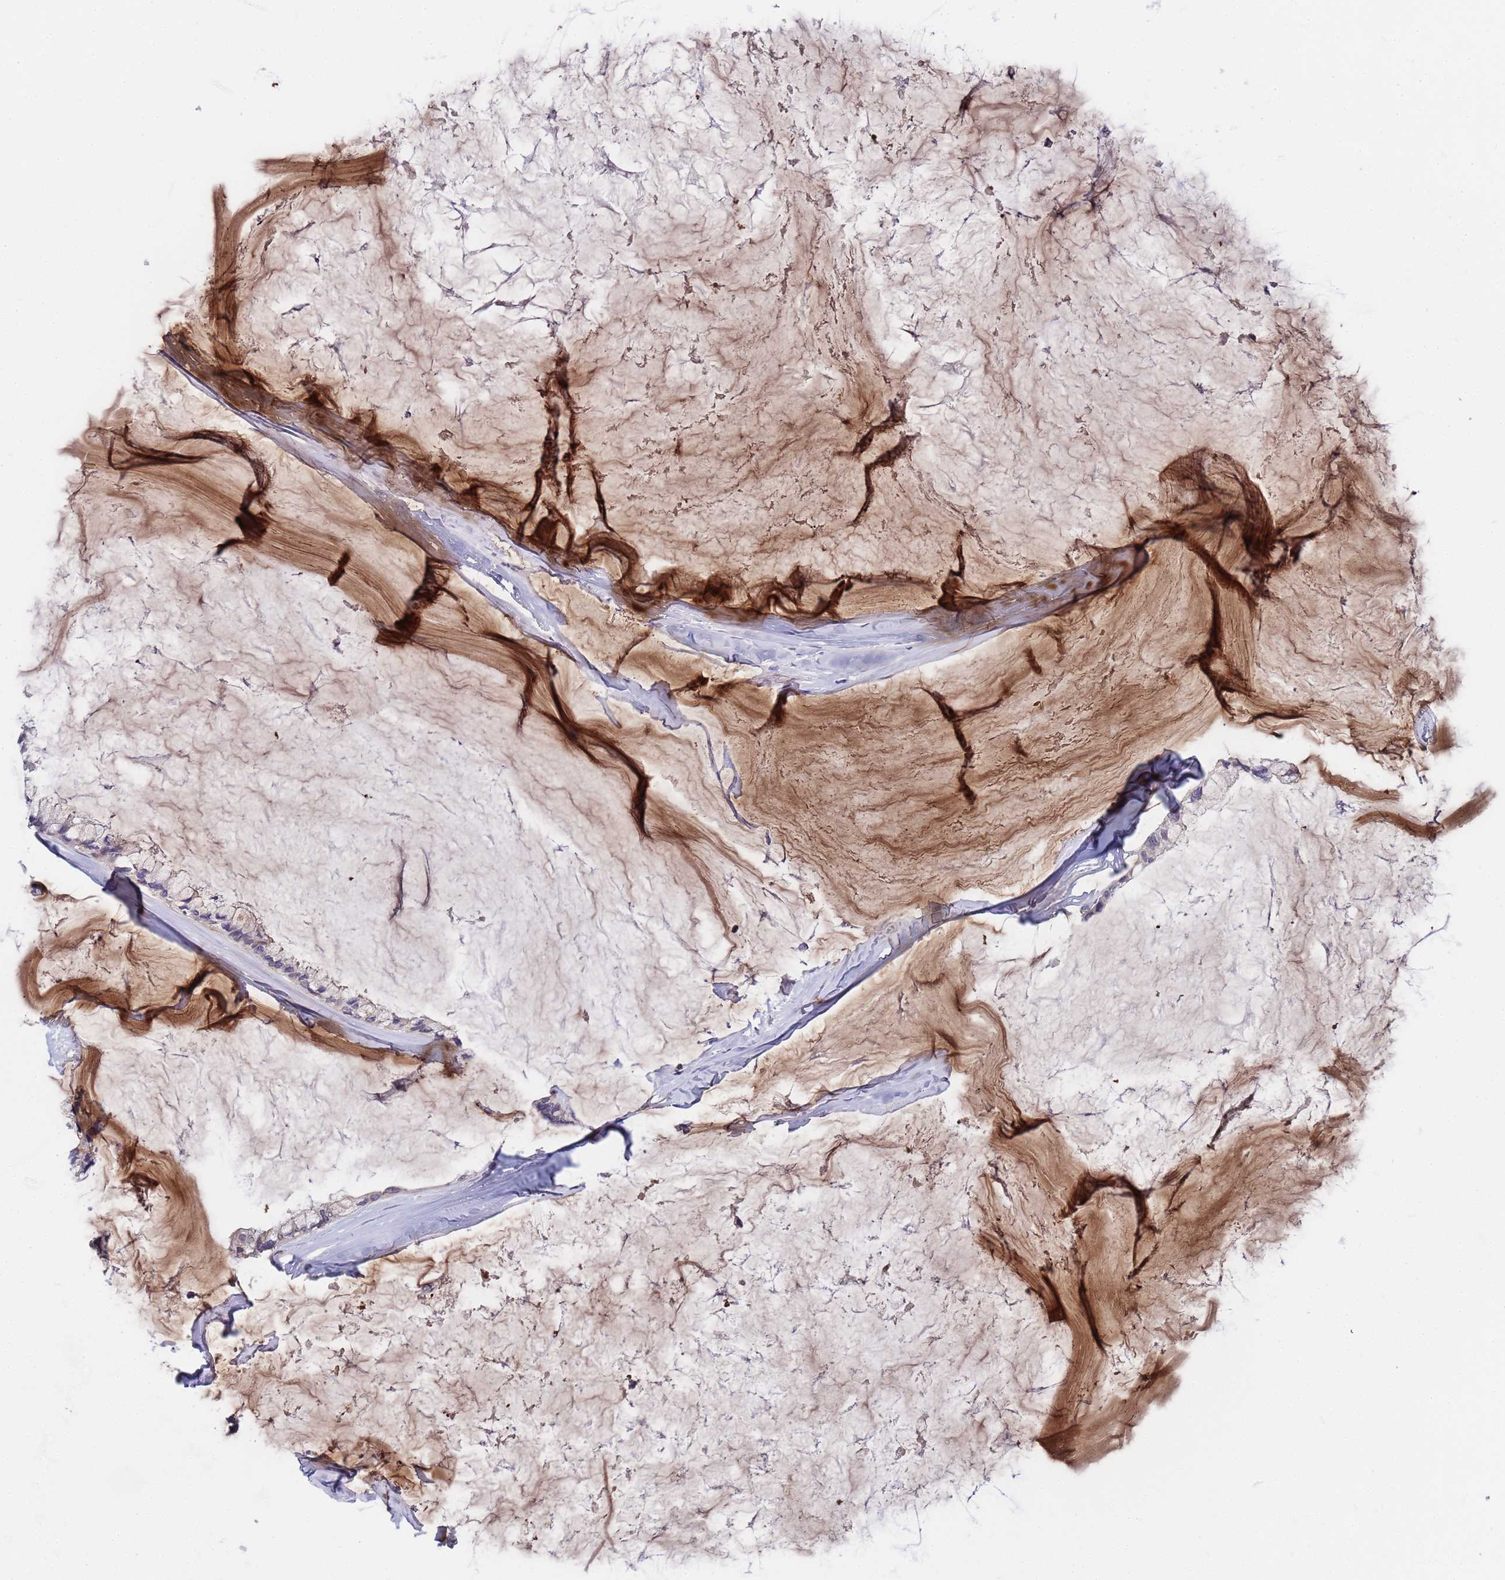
{"staining": {"intensity": "negative", "quantity": "none", "location": "none"}, "tissue": "ovarian cancer", "cell_type": "Tumor cells", "image_type": "cancer", "snomed": [{"axis": "morphology", "description": "Cystadenocarcinoma, mucinous, NOS"}, {"axis": "topography", "description": "Ovary"}], "caption": "Immunohistochemical staining of human ovarian cancer (mucinous cystadenocarcinoma) exhibits no significant expression in tumor cells.", "gene": "TRMT10A", "patient": {"sex": "female", "age": 39}}